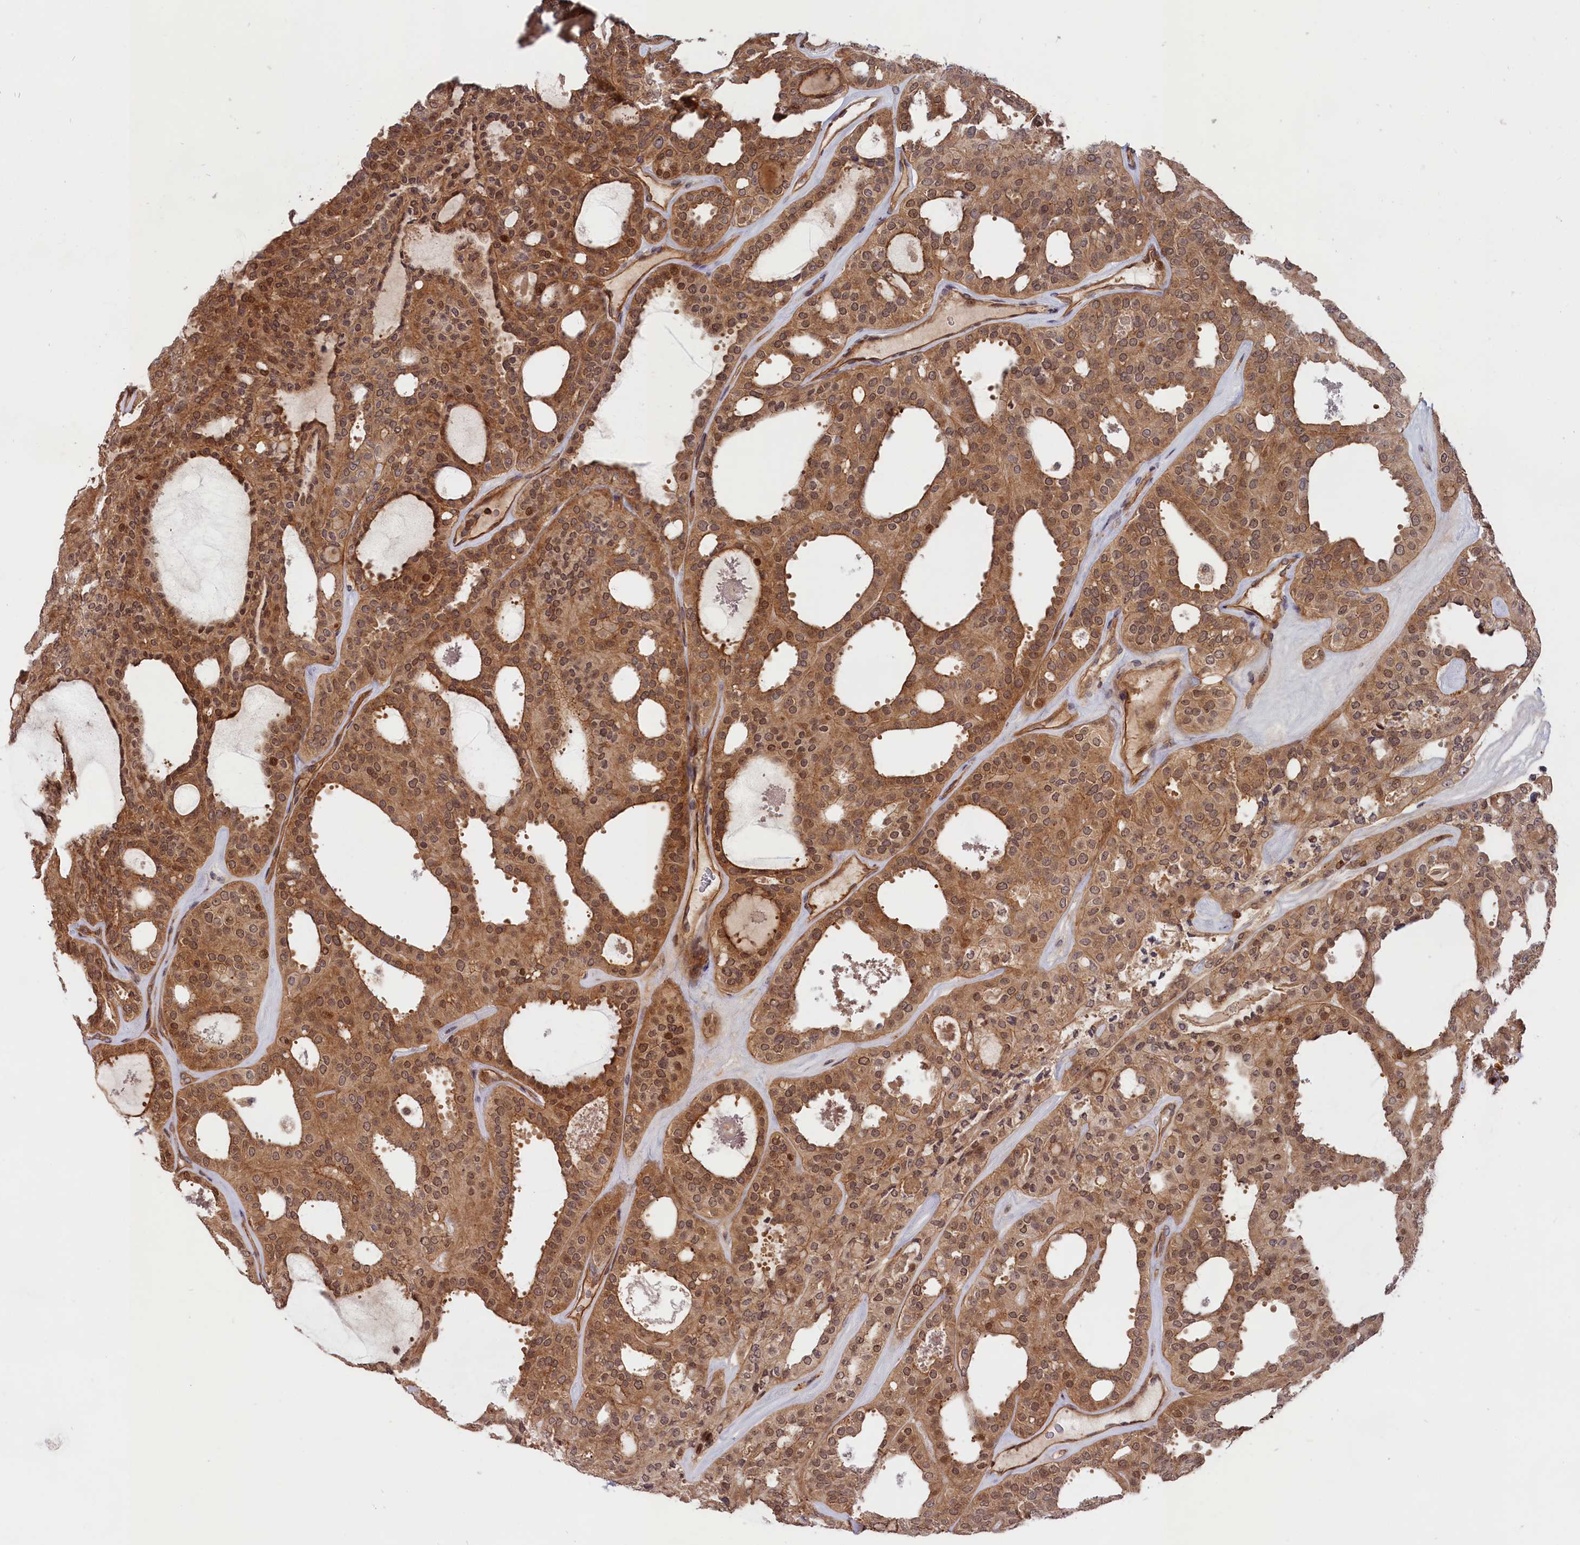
{"staining": {"intensity": "moderate", "quantity": ">75%", "location": "cytoplasmic/membranous,nuclear"}, "tissue": "thyroid cancer", "cell_type": "Tumor cells", "image_type": "cancer", "snomed": [{"axis": "morphology", "description": "Follicular adenoma carcinoma, NOS"}, {"axis": "topography", "description": "Thyroid gland"}], "caption": "Protein staining of thyroid cancer (follicular adenoma carcinoma) tissue displays moderate cytoplasmic/membranous and nuclear positivity in about >75% of tumor cells.", "gene": "CEP44", "patient": {"sex": "male", "age": 75}}